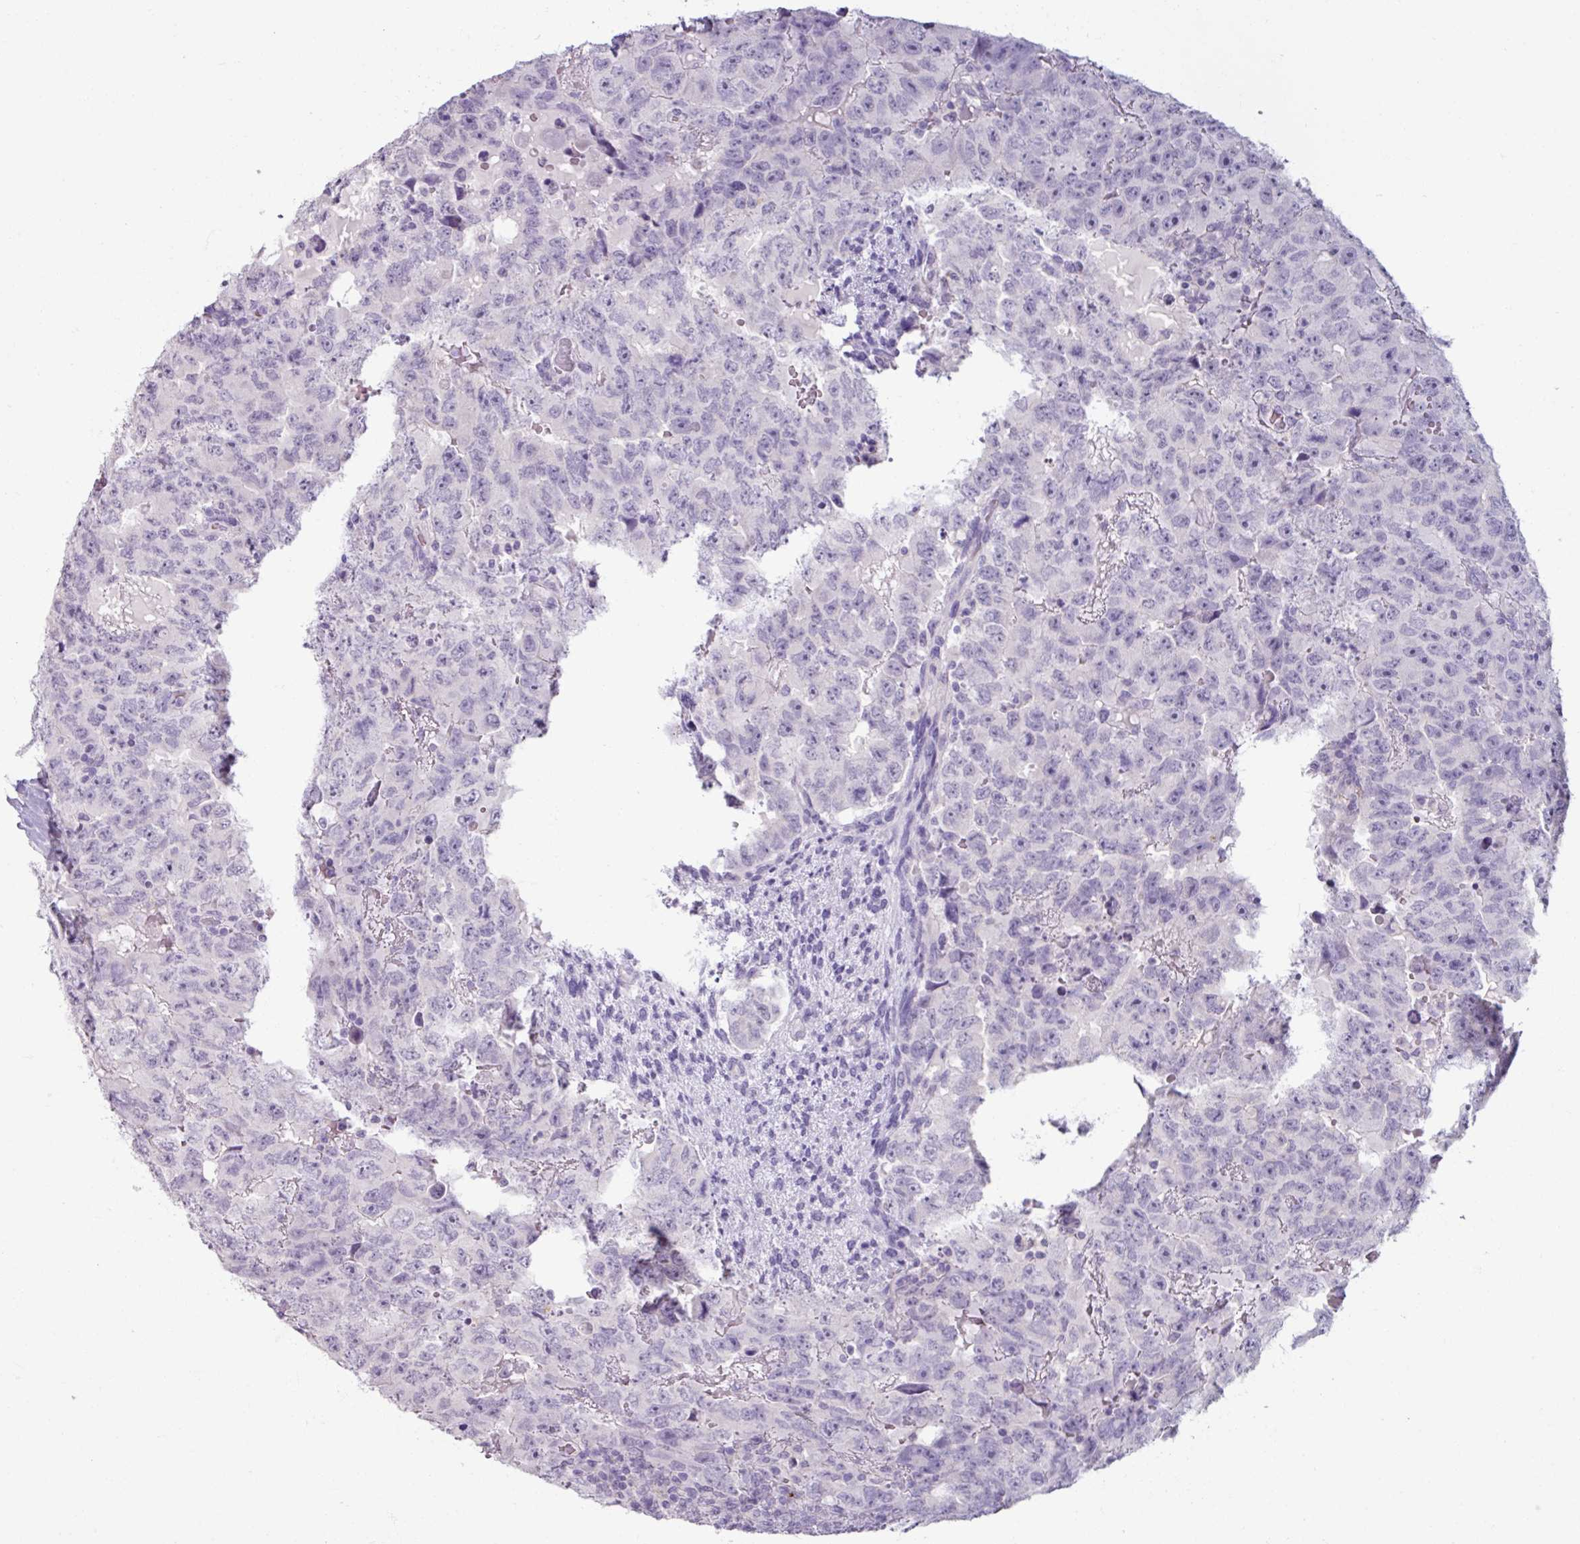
{"staining": {"intensity": "negative", "quantity": "none", "location": "none"}, "tissue": "testis cancer", "cell_type": "Tumor cells", "image_type": "cancer", "snomed": [{"axis": "morphology", "description": "Carcinoma, Embryonal, NOS"}, {"axis": "topography", "description": "Testis"}], "caption": "Immunohistochemistry (IHC) histopathology image of neoplastic tissue: human testis embryonal carcinoma stained with DAB (3,3'-diaminobenzidine) displays no significant protein positivity in tumor cells. The staining was performed using DAB (3,3'-diaminobenzidine) to visualize the protein expression in brown, while the nuclei were stained in blue with hematoxylin (Magnification: 20x).", "gene": "SLC27A5", "patient": {"sex": "male", "age": 24}}